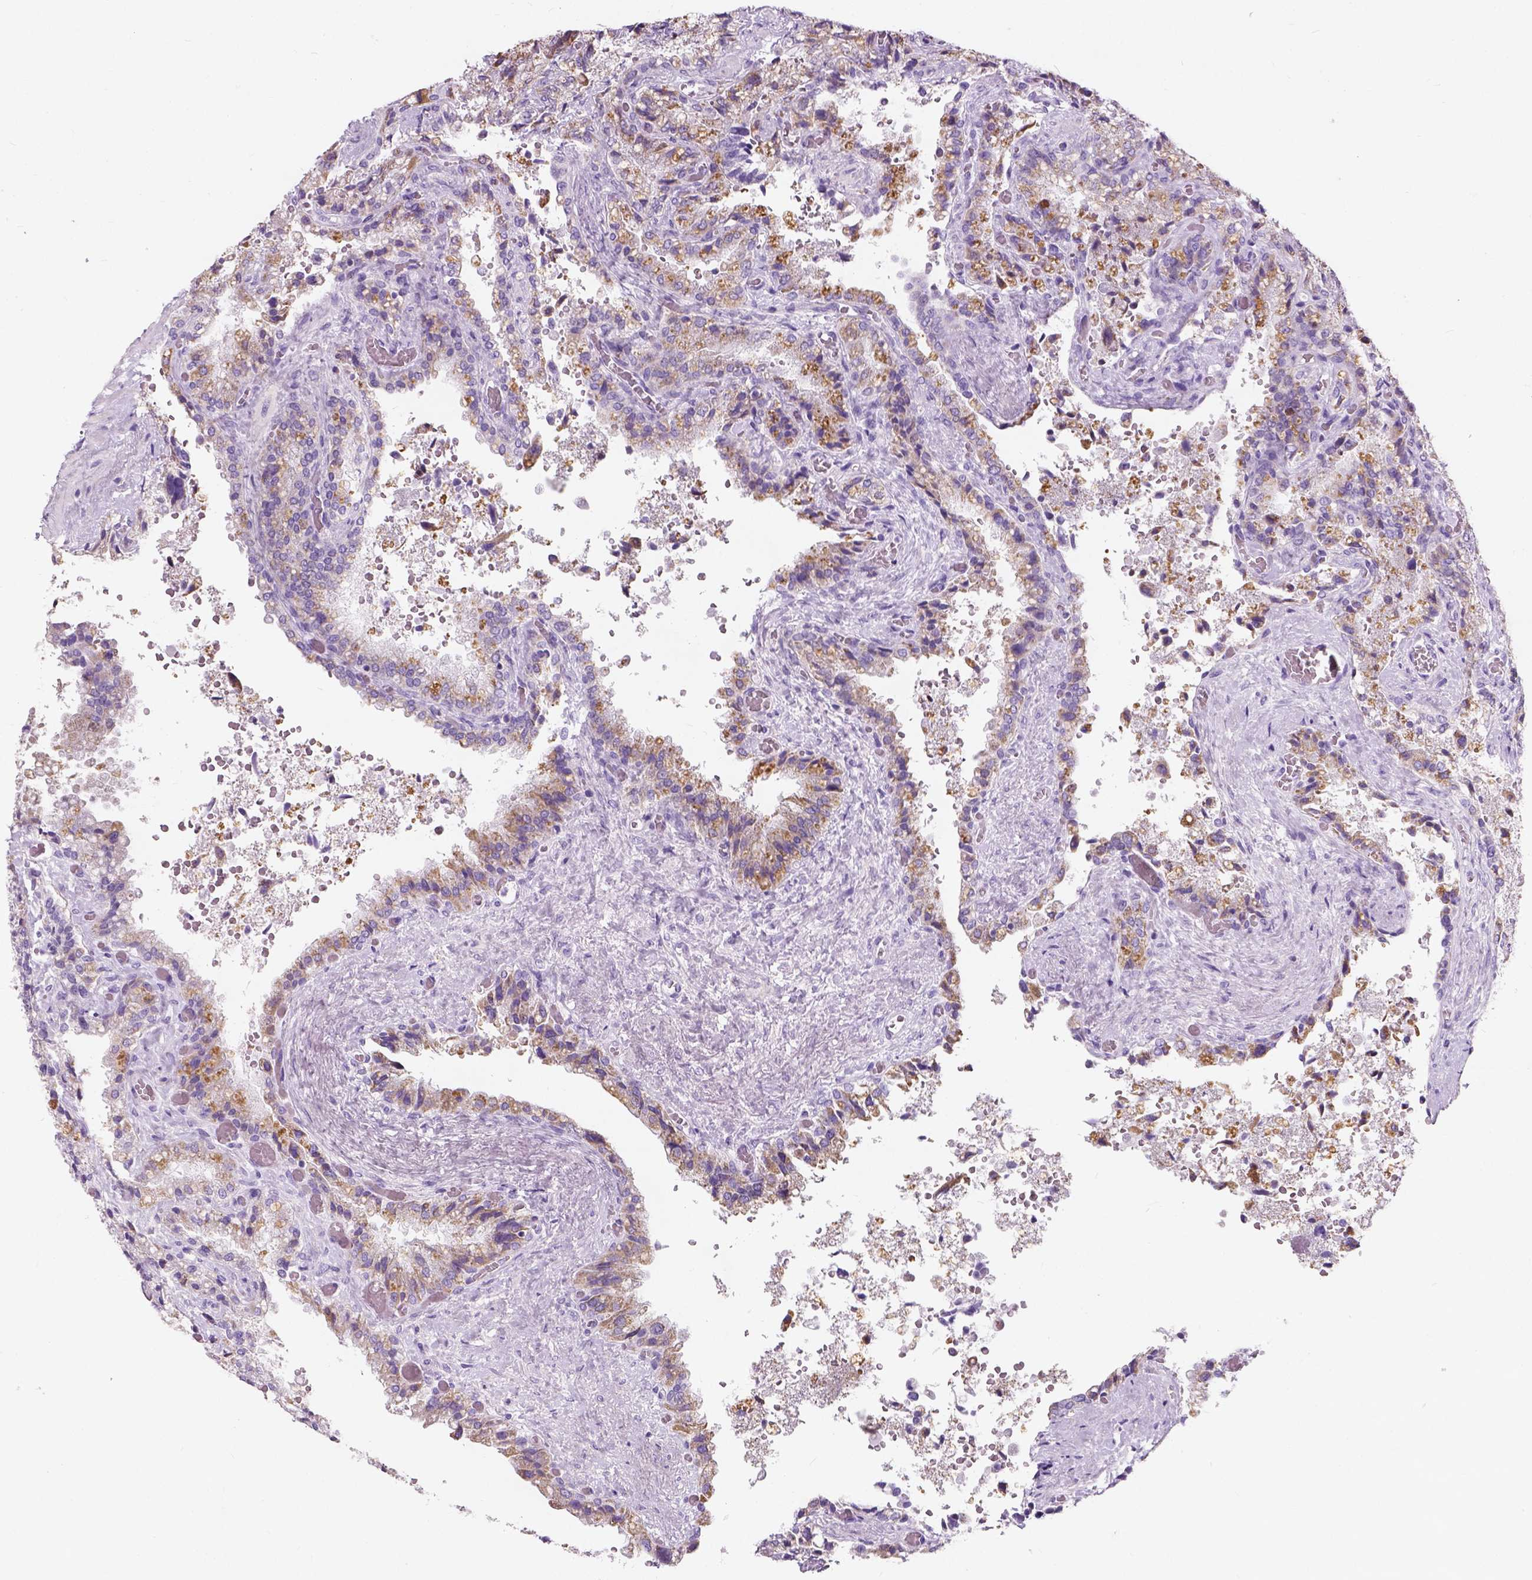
{"staining": {"intensity": "weak", "quantity": "<25%", "location": "cytoplasmic/membranous"}, "tissue": "seminal vesicle", "cell_type": "Glandular cells", "image_type": "normal", "snomed": [{"axis": "morphology", "description": "Normal tissue, NOS"}, {"axis": "topography", "description": "Seminal veicle"}], "caption": "Protein analysis of benign seminal vesicle exhibits no significant staining in glandular cells.", "gene": "CHODL", "patient": {"sex": "male", "age": 57}}